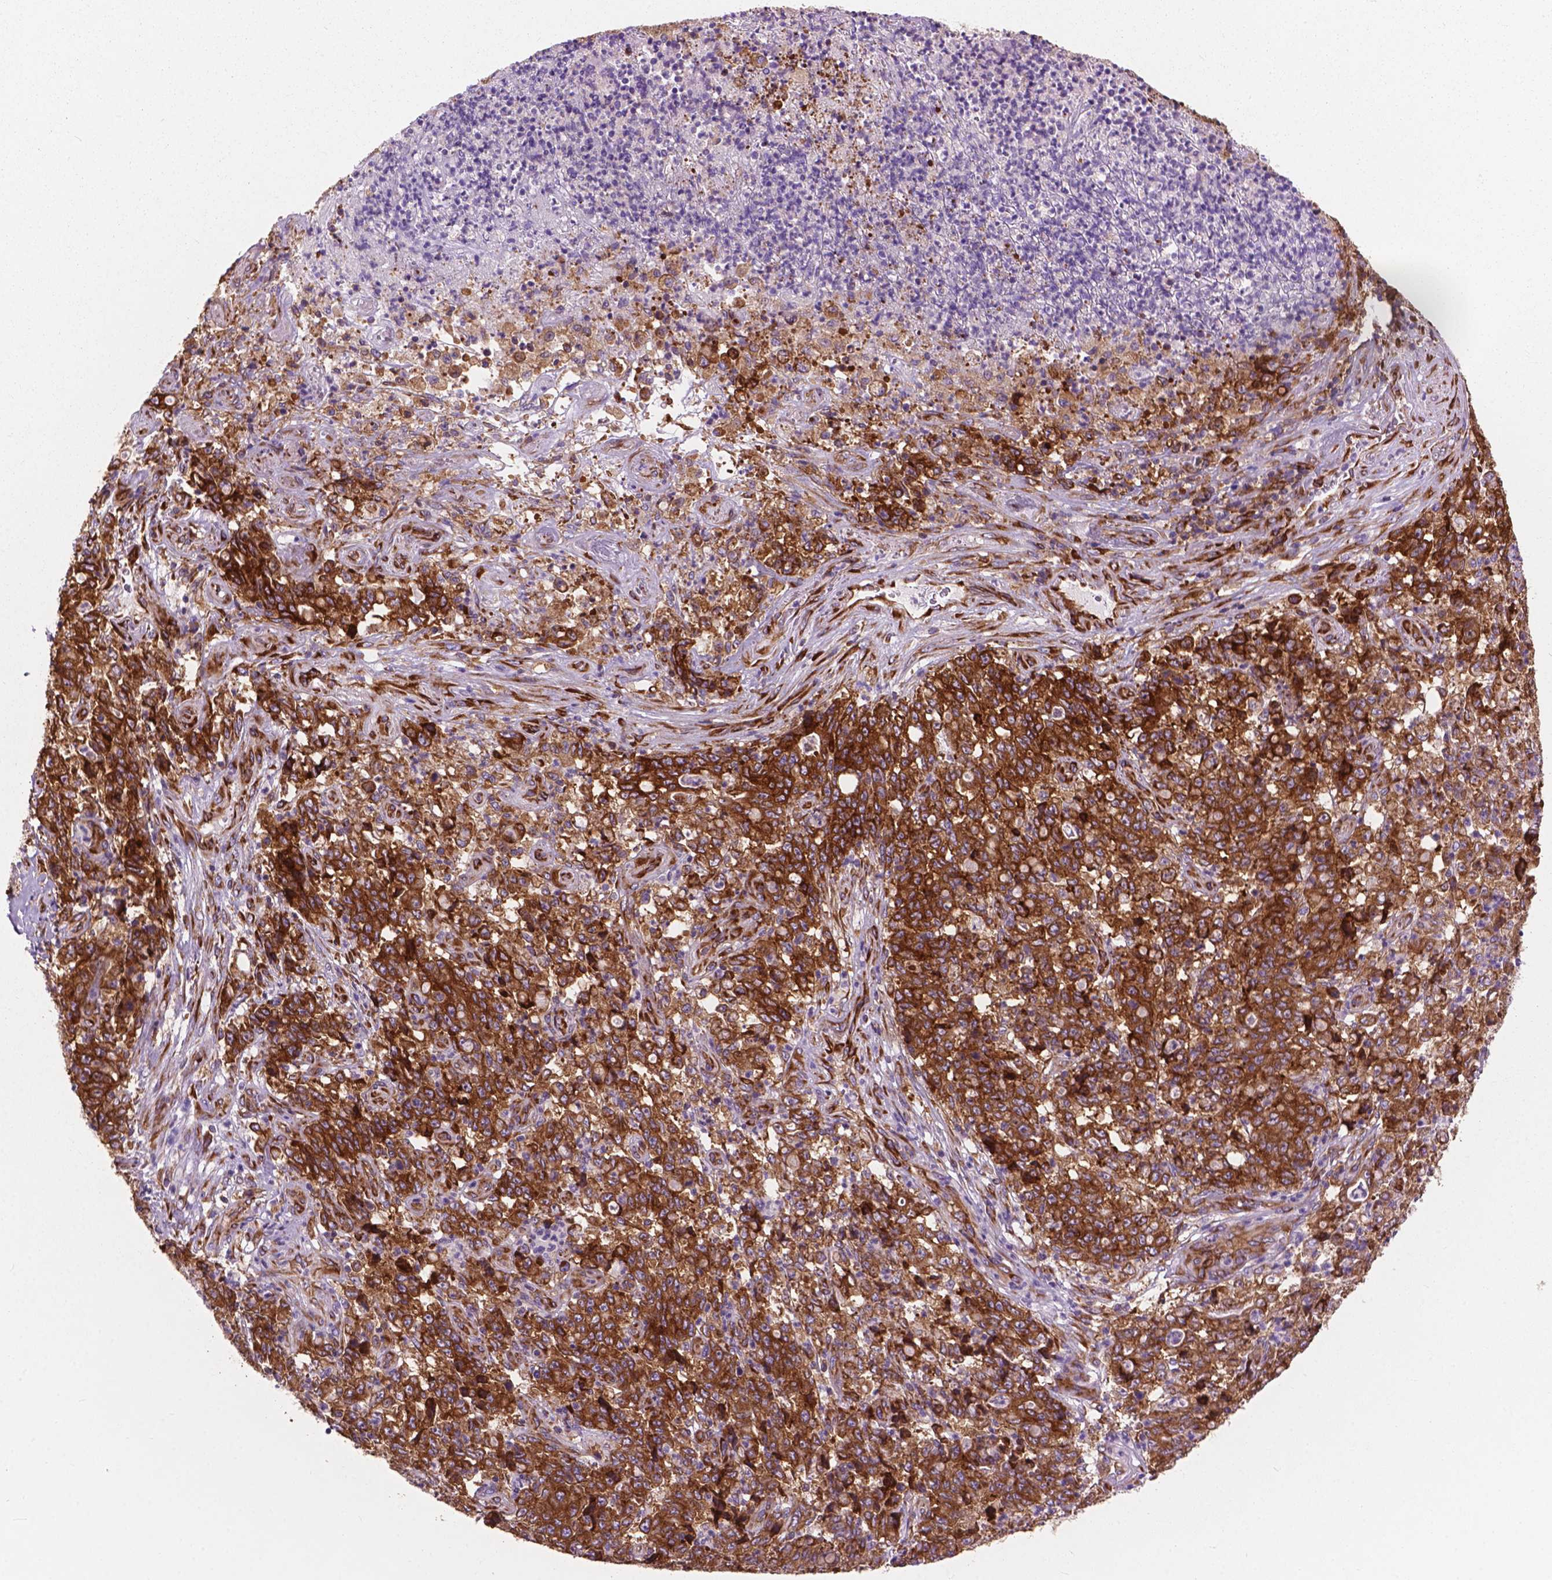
{"staining": {"intensity": "strong", "quantity": ">75%", "location": "cytoplasmic/membranous"}, "tissue": "stomach cancer", "cell_type": "Tumor cells", "image_type": "cancer", "snomed": [{"axis": "morphology", "description": "Adenocarcinoma, NOS"}, {"axis": "topography", "description": "Stomach, lower"}], "caption": "Tumor cells demonstrate strong cytoplasmic/membranous staining in about >75% of cells in adenocarcinoma (stomach).", "gene": "RPL37A", "patient": {"sex": "female", "age": 71}}